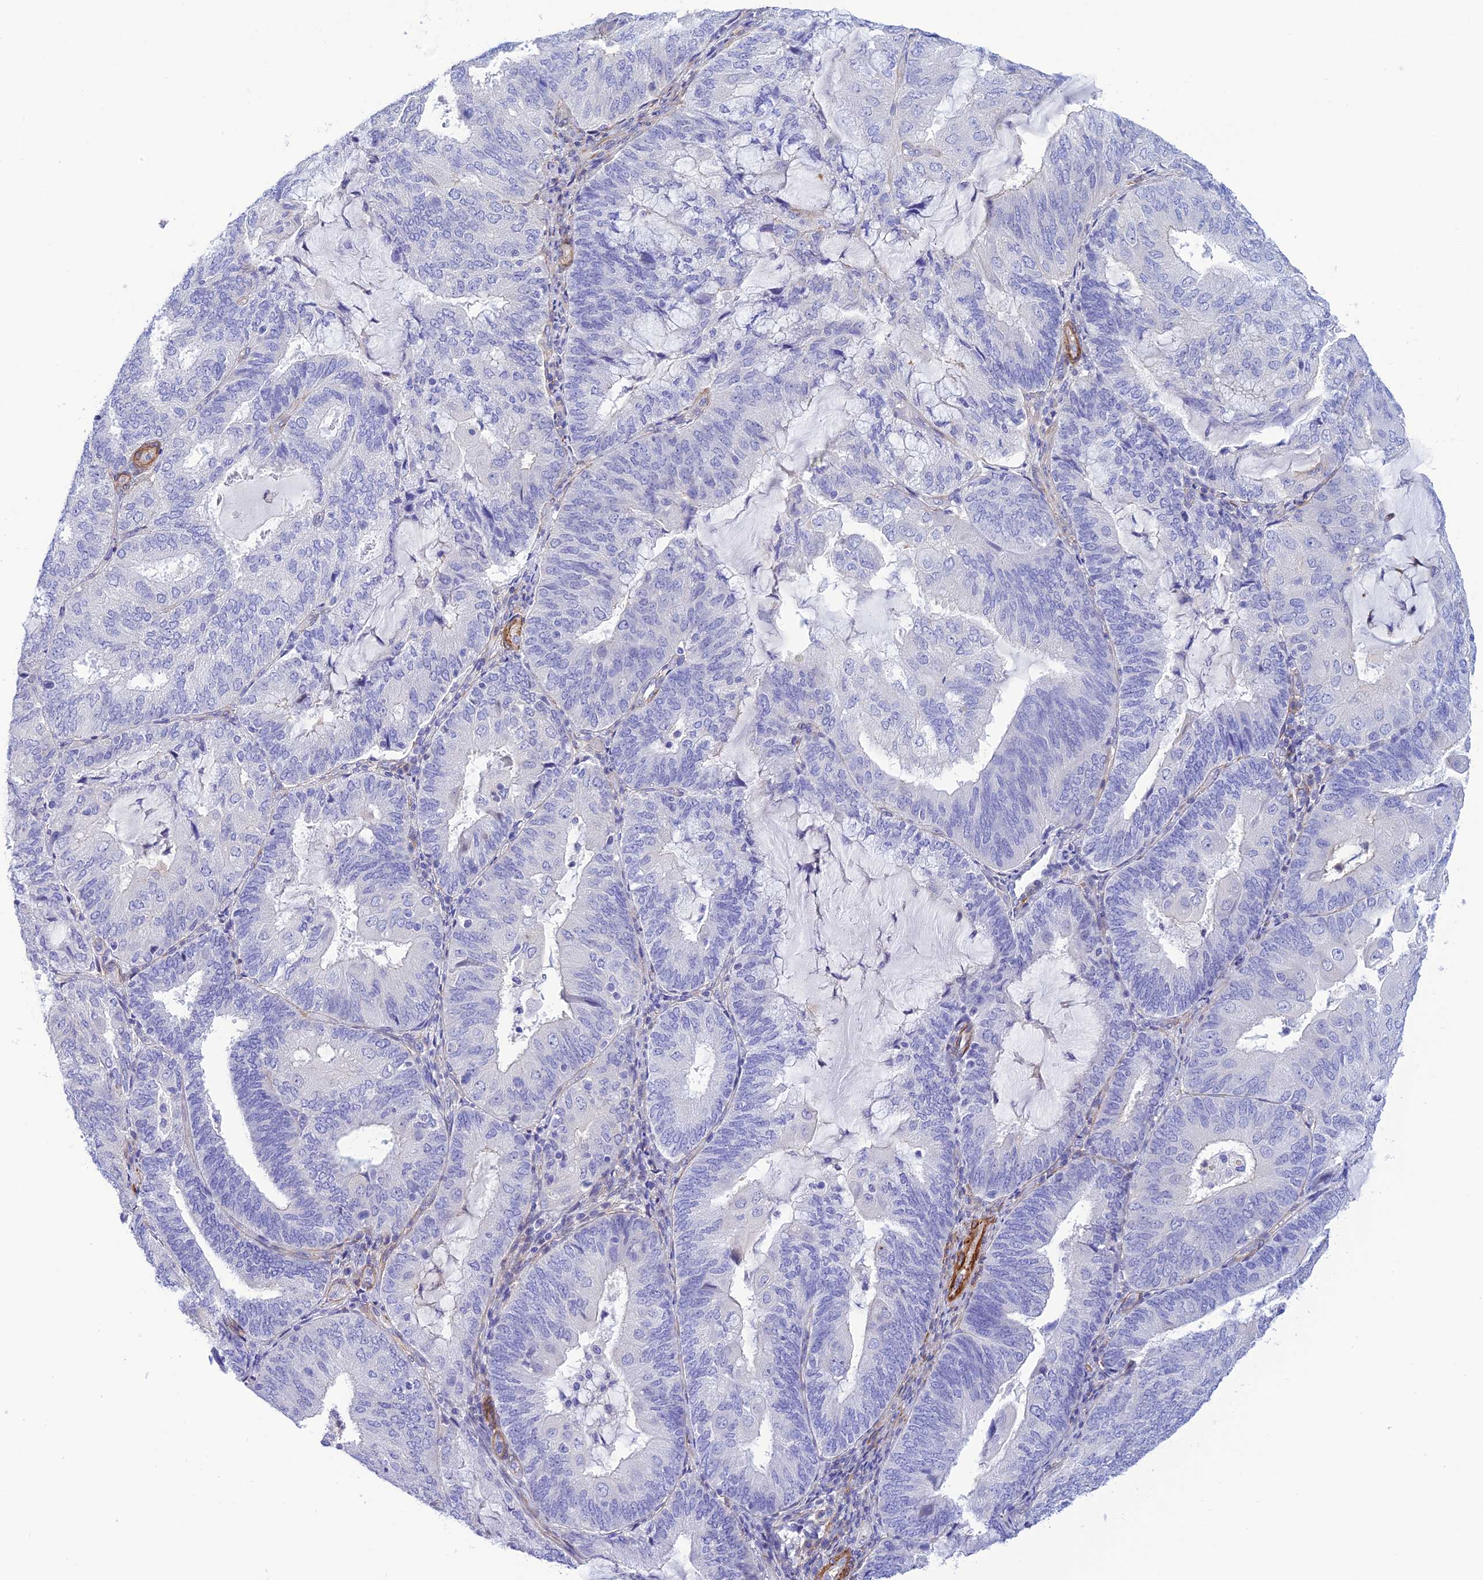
{"staining": {"intensity": "negative", "quantity": "none", "location": "none"}, "tissue": "endometrial cancer", "cell_type": "Tumor cells", "image_type": "cancer", "snomed": [{"axis": "morphology", "description": "Adenocarcinoma, NOS"}, {"axis": "topography", "description": "Endometrium"}], "caption": "Endometrial cancer (adenocarcinoma) was stained to show a protein in brown. There is no significant staining in tumor cells.", "gene": "ZDHHC16", "patient": {"sex": "female", "age": 81}}